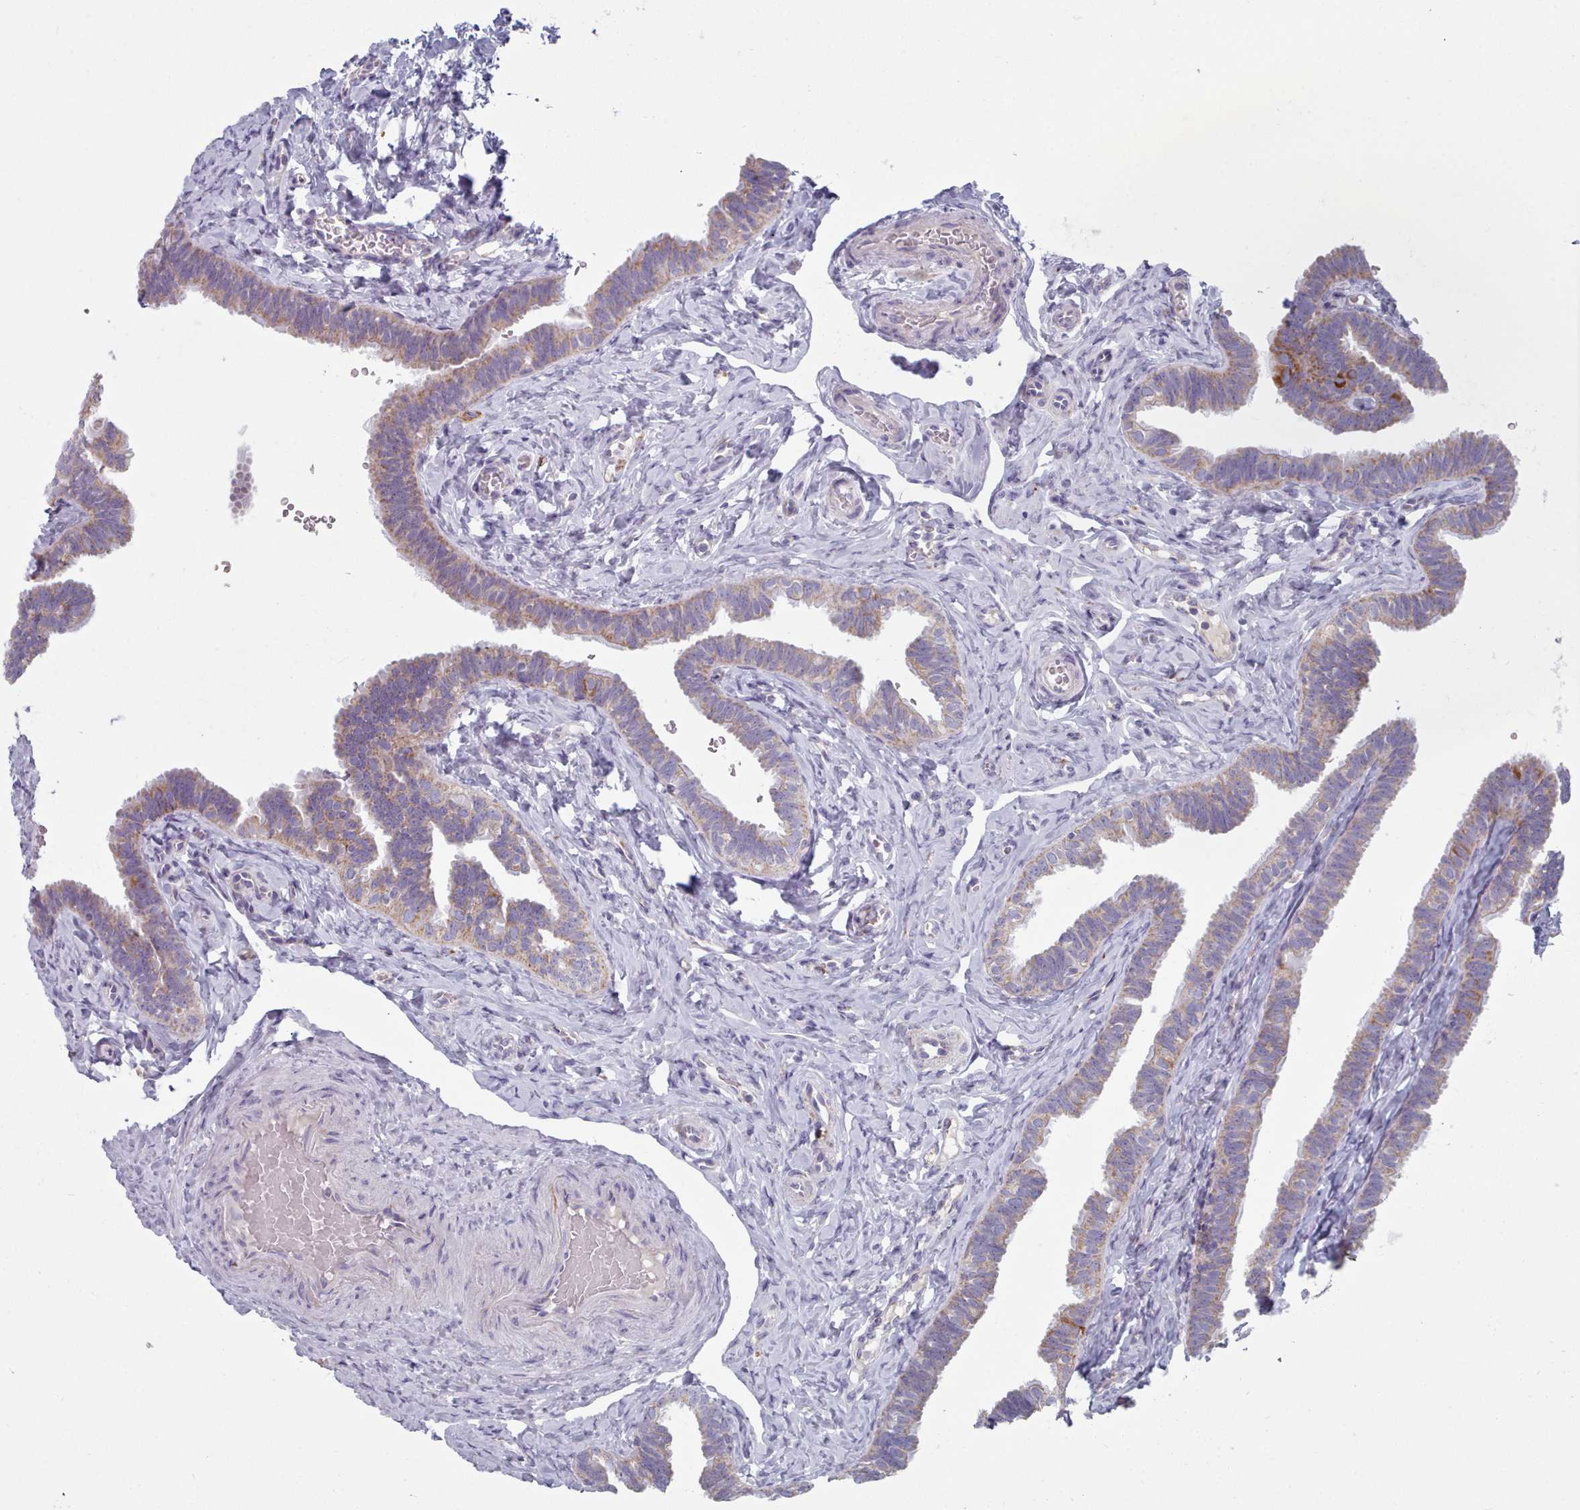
{"staining": {"intensity": "weak", "quantity": "<25%", "location": "cytoplasmic/membranous"}, "tissue": "fallopian tube", "cell_type": "Glandular cells", "image_type": "normal", "snomed": [{"axis": "morphology", "description": "Normal tissue, NOS"}, {"axis": "topography", "description": "Fallopian tube"}], "caption": "Micrograph shows no protein expression in glandular cells of normal fallopian tube.", "gene": "HAO1", "patient": {"sex": "female", "age": 39}}